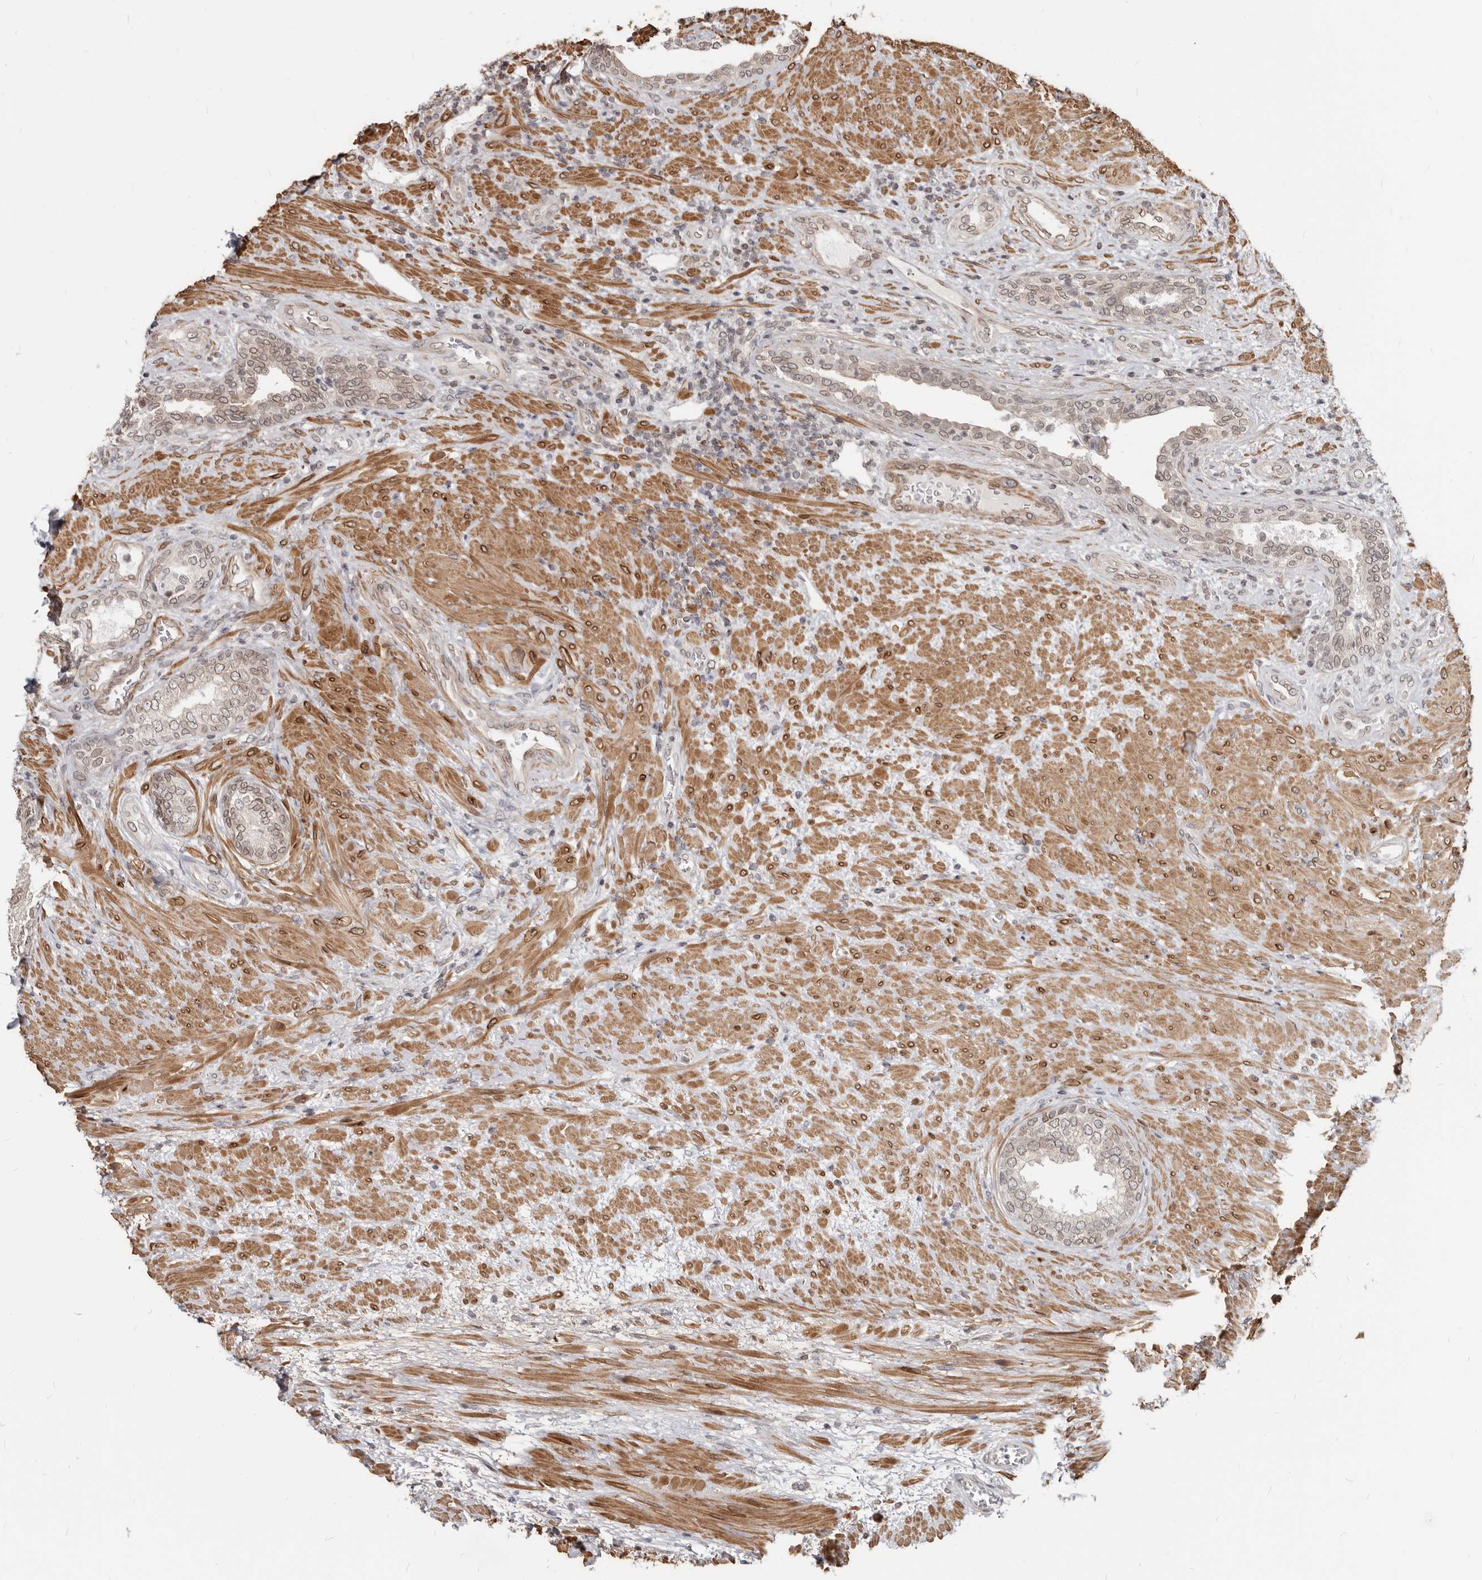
{"staining": {"intensity": "weak", "quantity": "25%-75%", "location": "cytoplasmic/membranous,nuclear"}, "tissue": "prostate", "cell_type": "Glandular cells", "image_type": "normal", "snomed": [{"axis": "morphology", "description": "Normal tissue, NOS"}, {"axis": "topography", "description": "Prostate"}], "caption": "Immunohistochemistry (IHC) (DAB (3,3'-diaminobenzidine)) staining of benign prostate reveals weak cytoplasmic/membranous,nuclear protein expression in approximately 25%-75% of glandular cells.", "gene": "NUP153", "patient": {"sex": "male", "age": 76}}